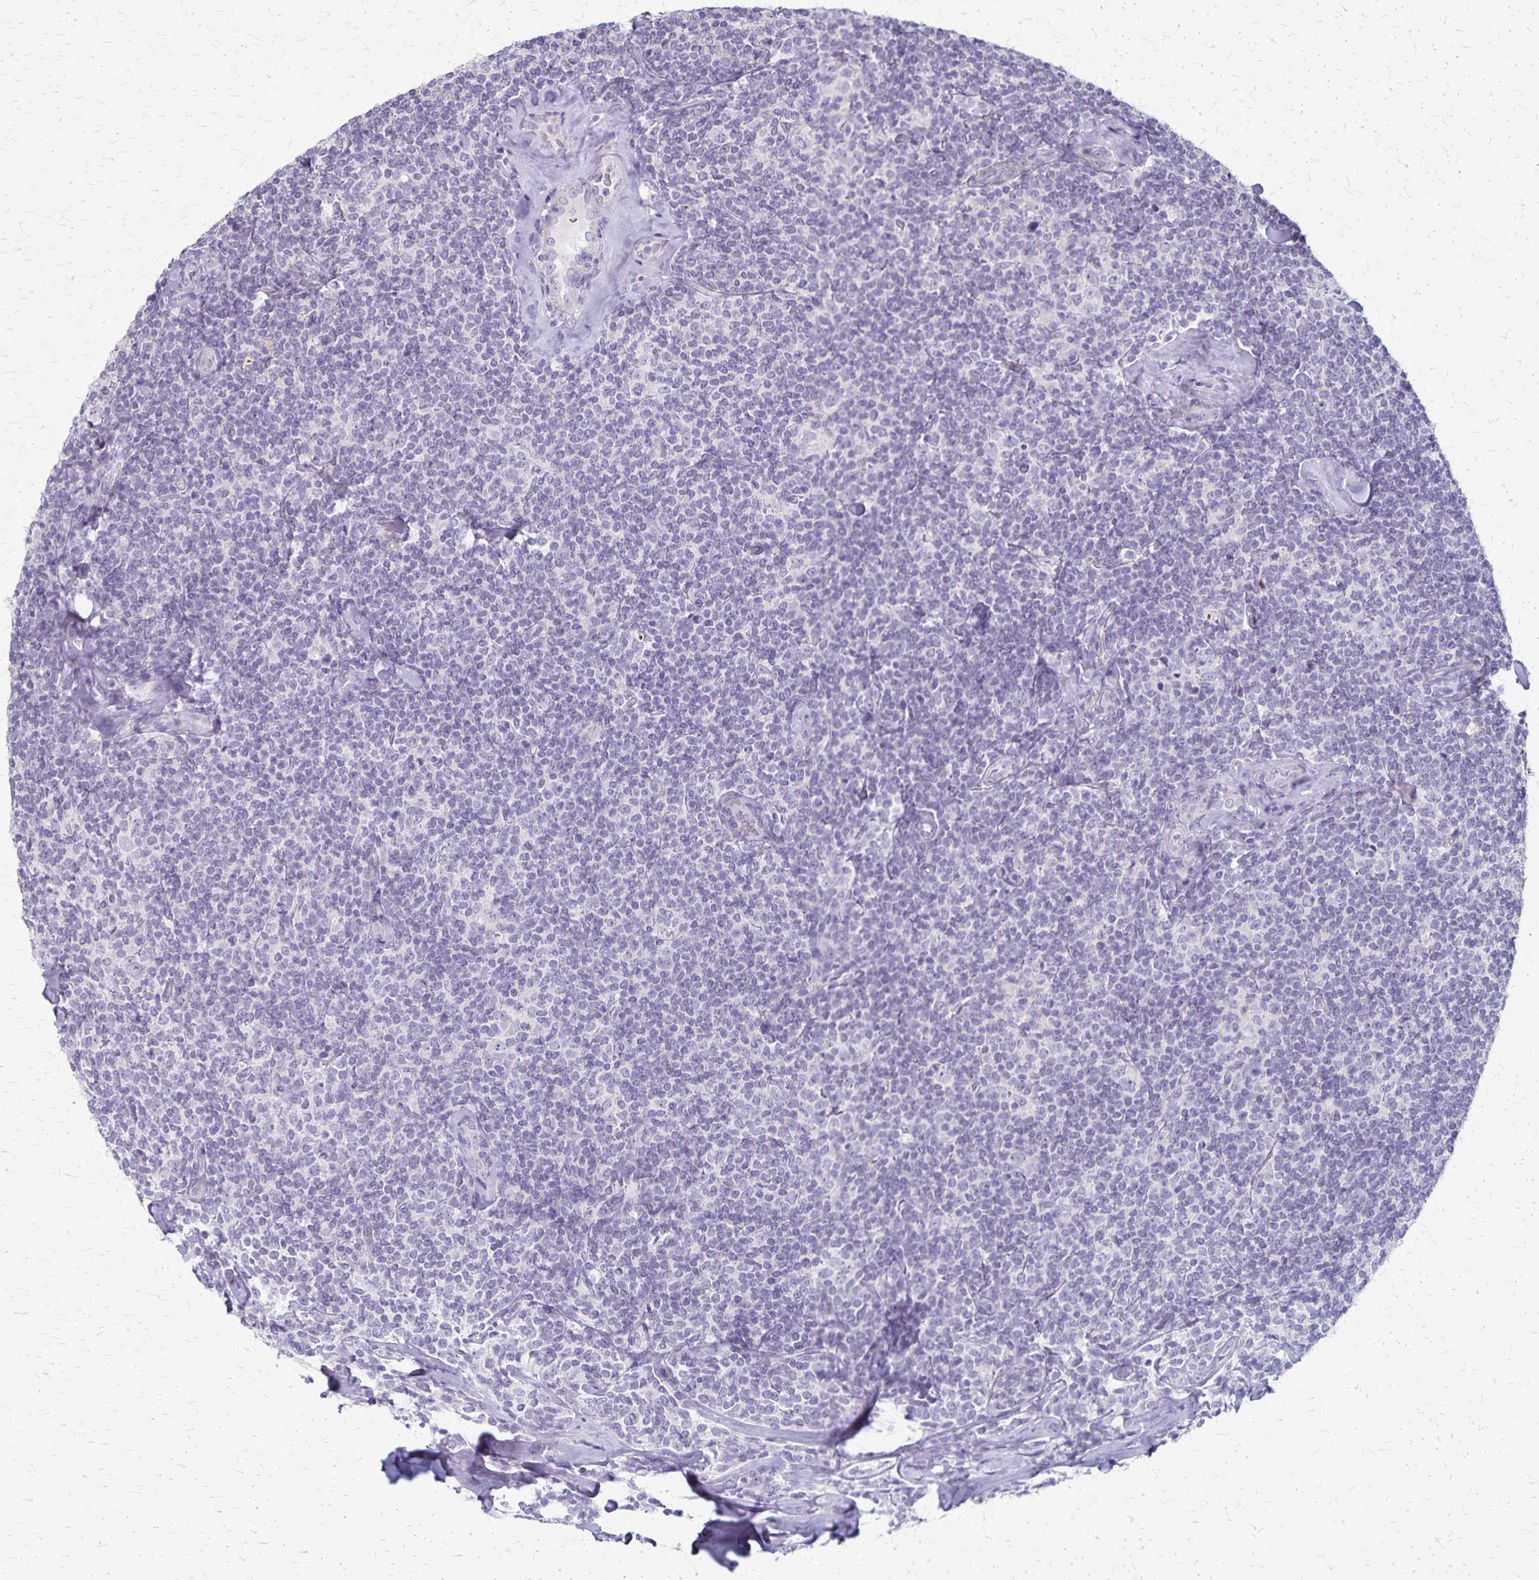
{"staining": {"intensity": "negative", "quantity": "none", "location": "none"}, "tissue": "lymphoma", "cell_type": "Tumor cells", "image_type": "cancer", "snomed": [{"axis": "morphology", "description": "Malignant lymphoma, non-Hodgkin's type, Low grade"}, {"axis": "topography", "description": "Lymph node"}], "caption": "Micrograph shows no protein expression in tumor cells of lymphoma tissue.", "gene": "RASL10B", "patient": {"sex": "female", "age": 56}}